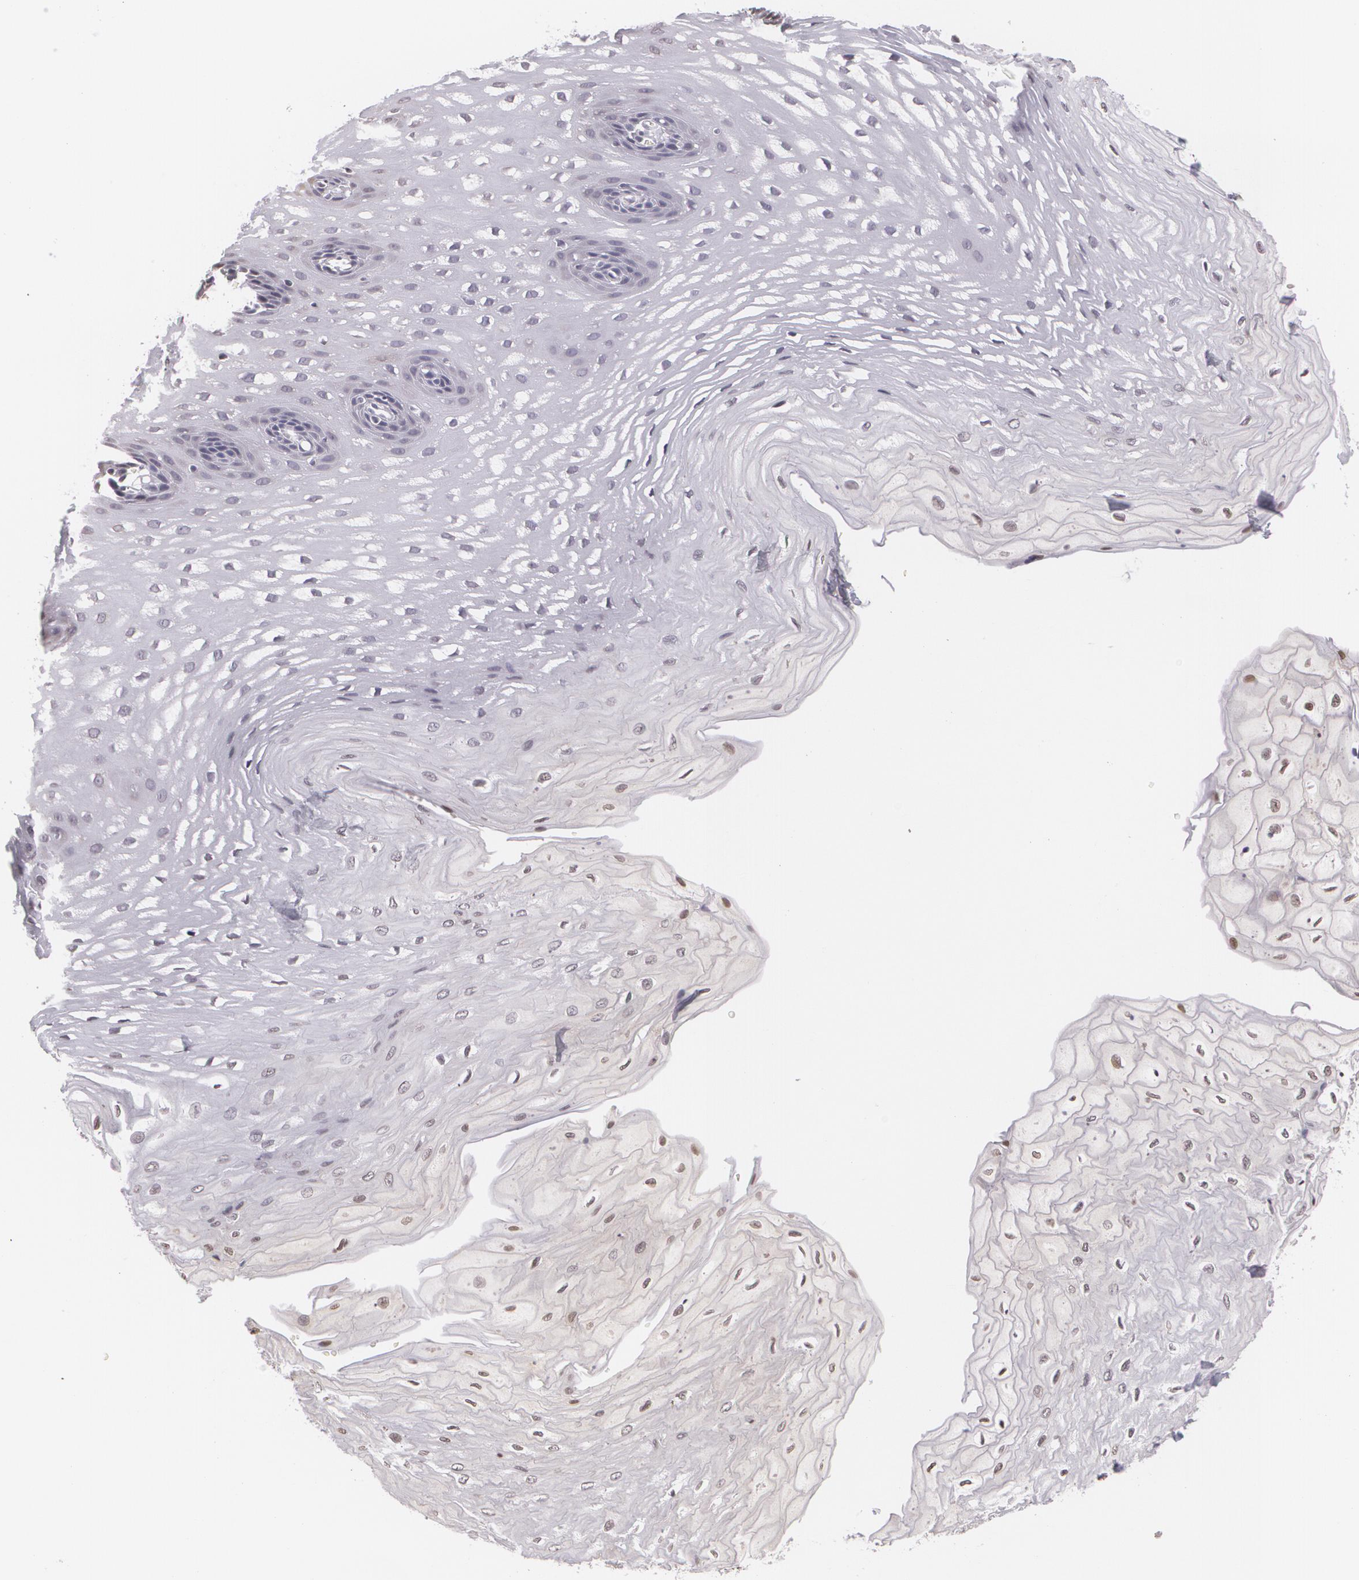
{"staining": {"intensity": "negative", "quantity": "none", "location": "none"}, "tissue": "esophagus", "cell_type": "Squamous epithelial cells", "image_type": "normal", "snomed": [{"axis": "morphology", "description": "Normal tissue, NOS"}, {"axis": "topography", "description": "Esophagus"}], "caption": "This is a micrograph of immunohistochemistry staining of benign esophagus, which shows no staining in squamous epithelial cells.", "gene": "MUC1", "patient": {"sex": "male", "age": 70}}